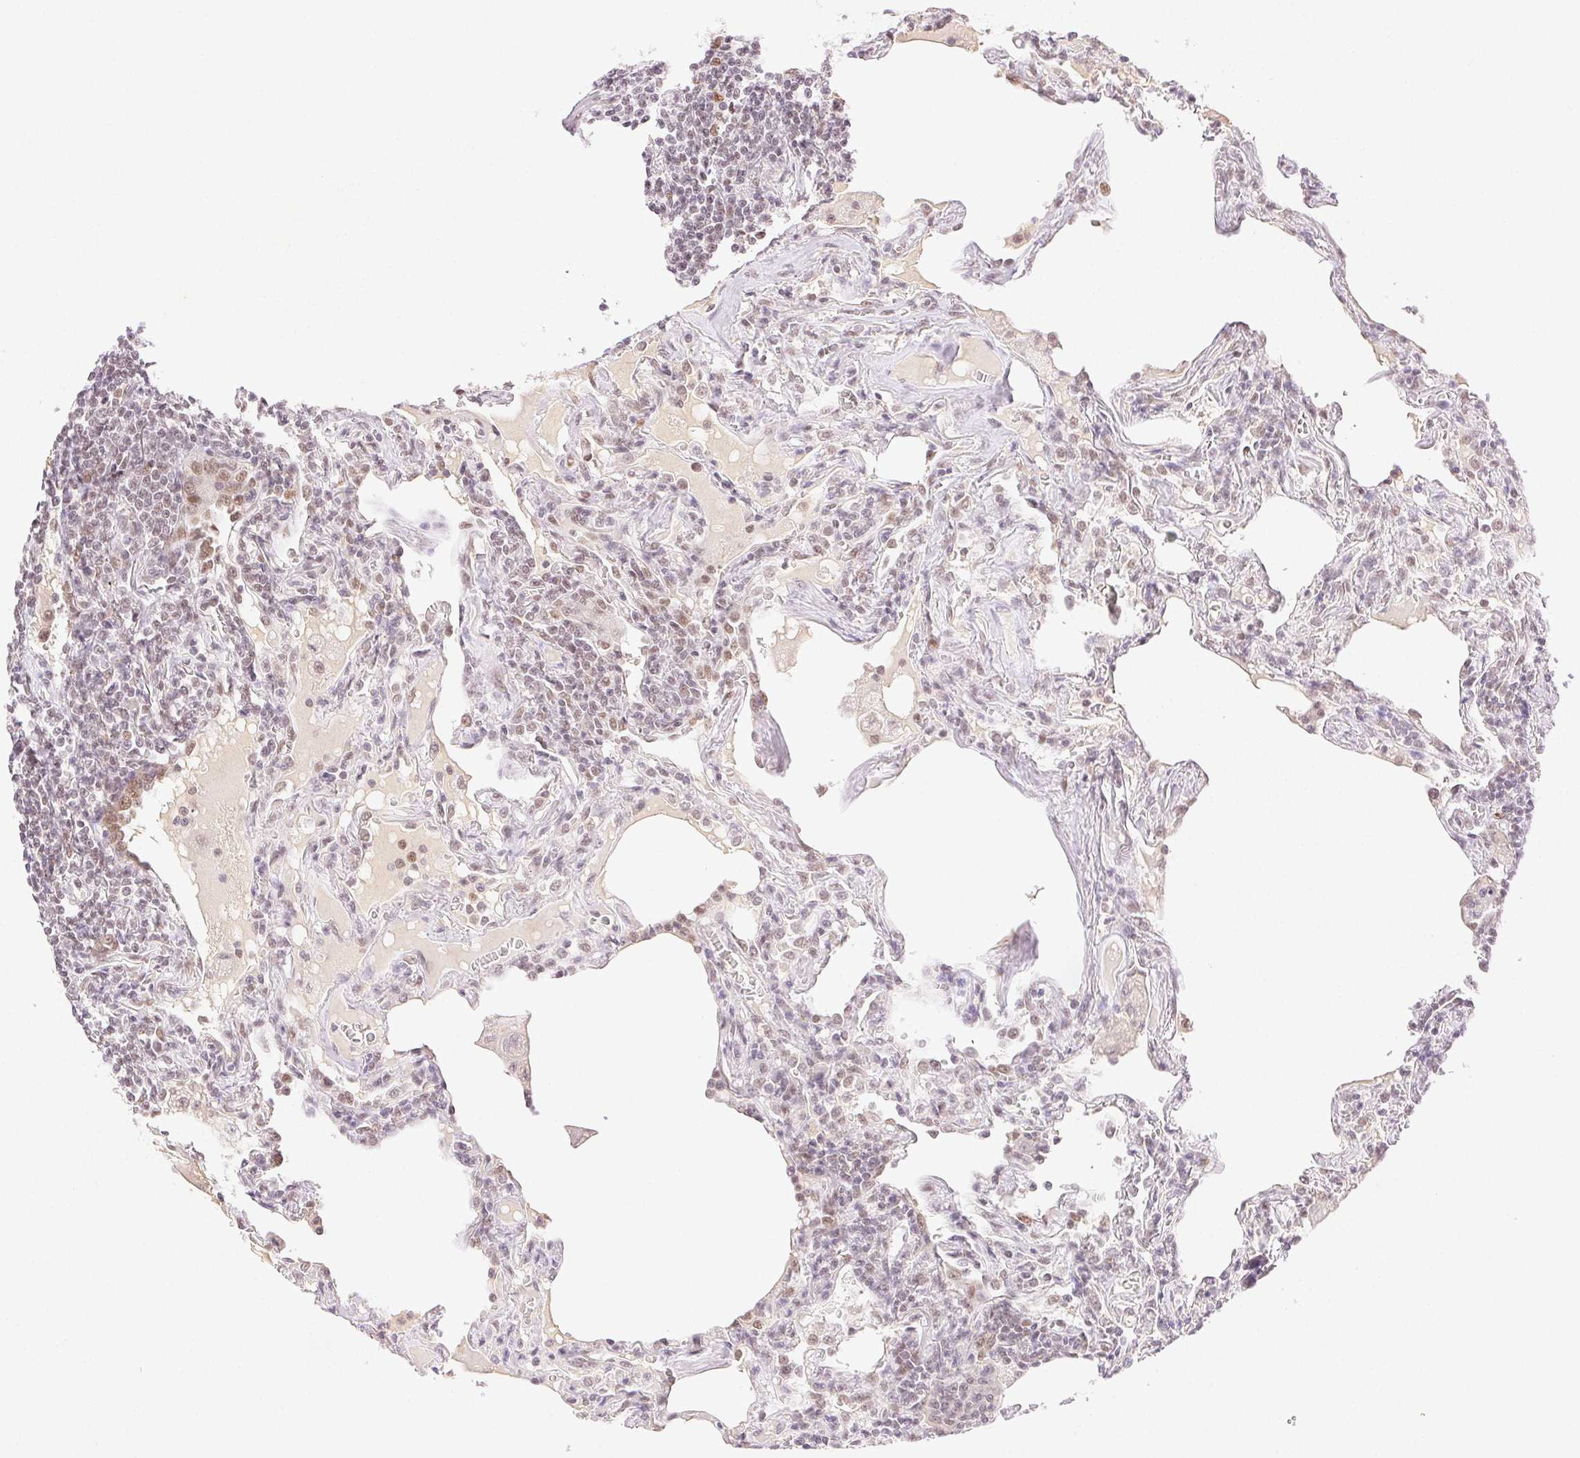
{"staining": {"intensity": "moderate", "quantity": "<25%", "location": "nuclear"}, "tissue": "lymphoma", "cell_type": "Tumor cells", "image_type": "cancer", "snomed": [{"axis": "morphology", "description": "Malignant lymphoma, non-Hodgkin's type, Low grade"}, {"axis": "topography", "description": "Lung"}], "caption": "Immunohistochemistry (IHC) histopathology image of neoplastic tissue: lymphoma stained using immunohistochemistry (IHC) displays low levels of moderate protein expression localized specifically in the nuclear of tumor cells, appearing as a nuclear brown color.", "gene": "H2AZ2", "patient": {"sex": "female", "age": 71}}